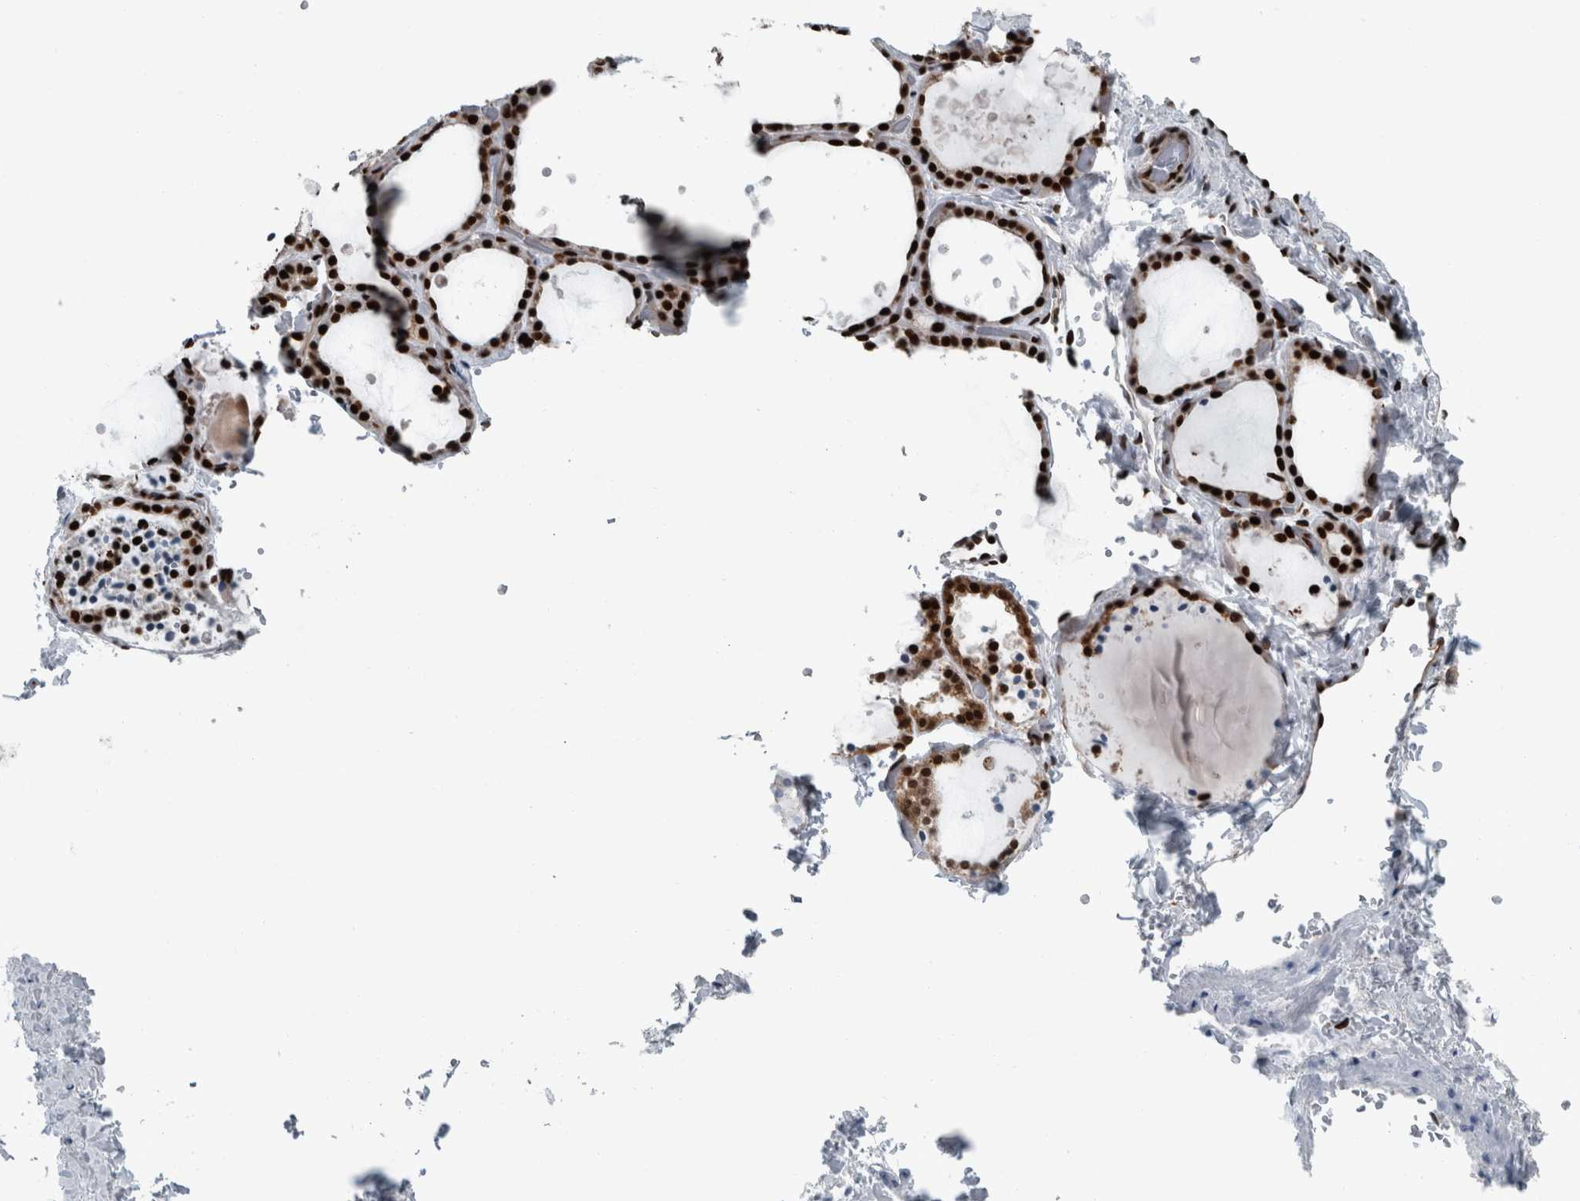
{"staining": {"intensity": "strong", "quantity": ">75%", "location": "nuclear"}, "tissue": "thyroid gland", "cell_type": "Glandular cells", "image_type": "normal", "snomed": [{"axis": "morphology", "description": "Normal tissue, NOS"}, {"axis": "topography", "description": "Thyroid gland"}], "caption": "This histopathology image demonstrates IHC staining of normal thyroid gland, with high strong nuclear staining in about >75% of glandular cells.", "gene": "DNMT3A", "patient": {"sex": "female", "age": 44}}